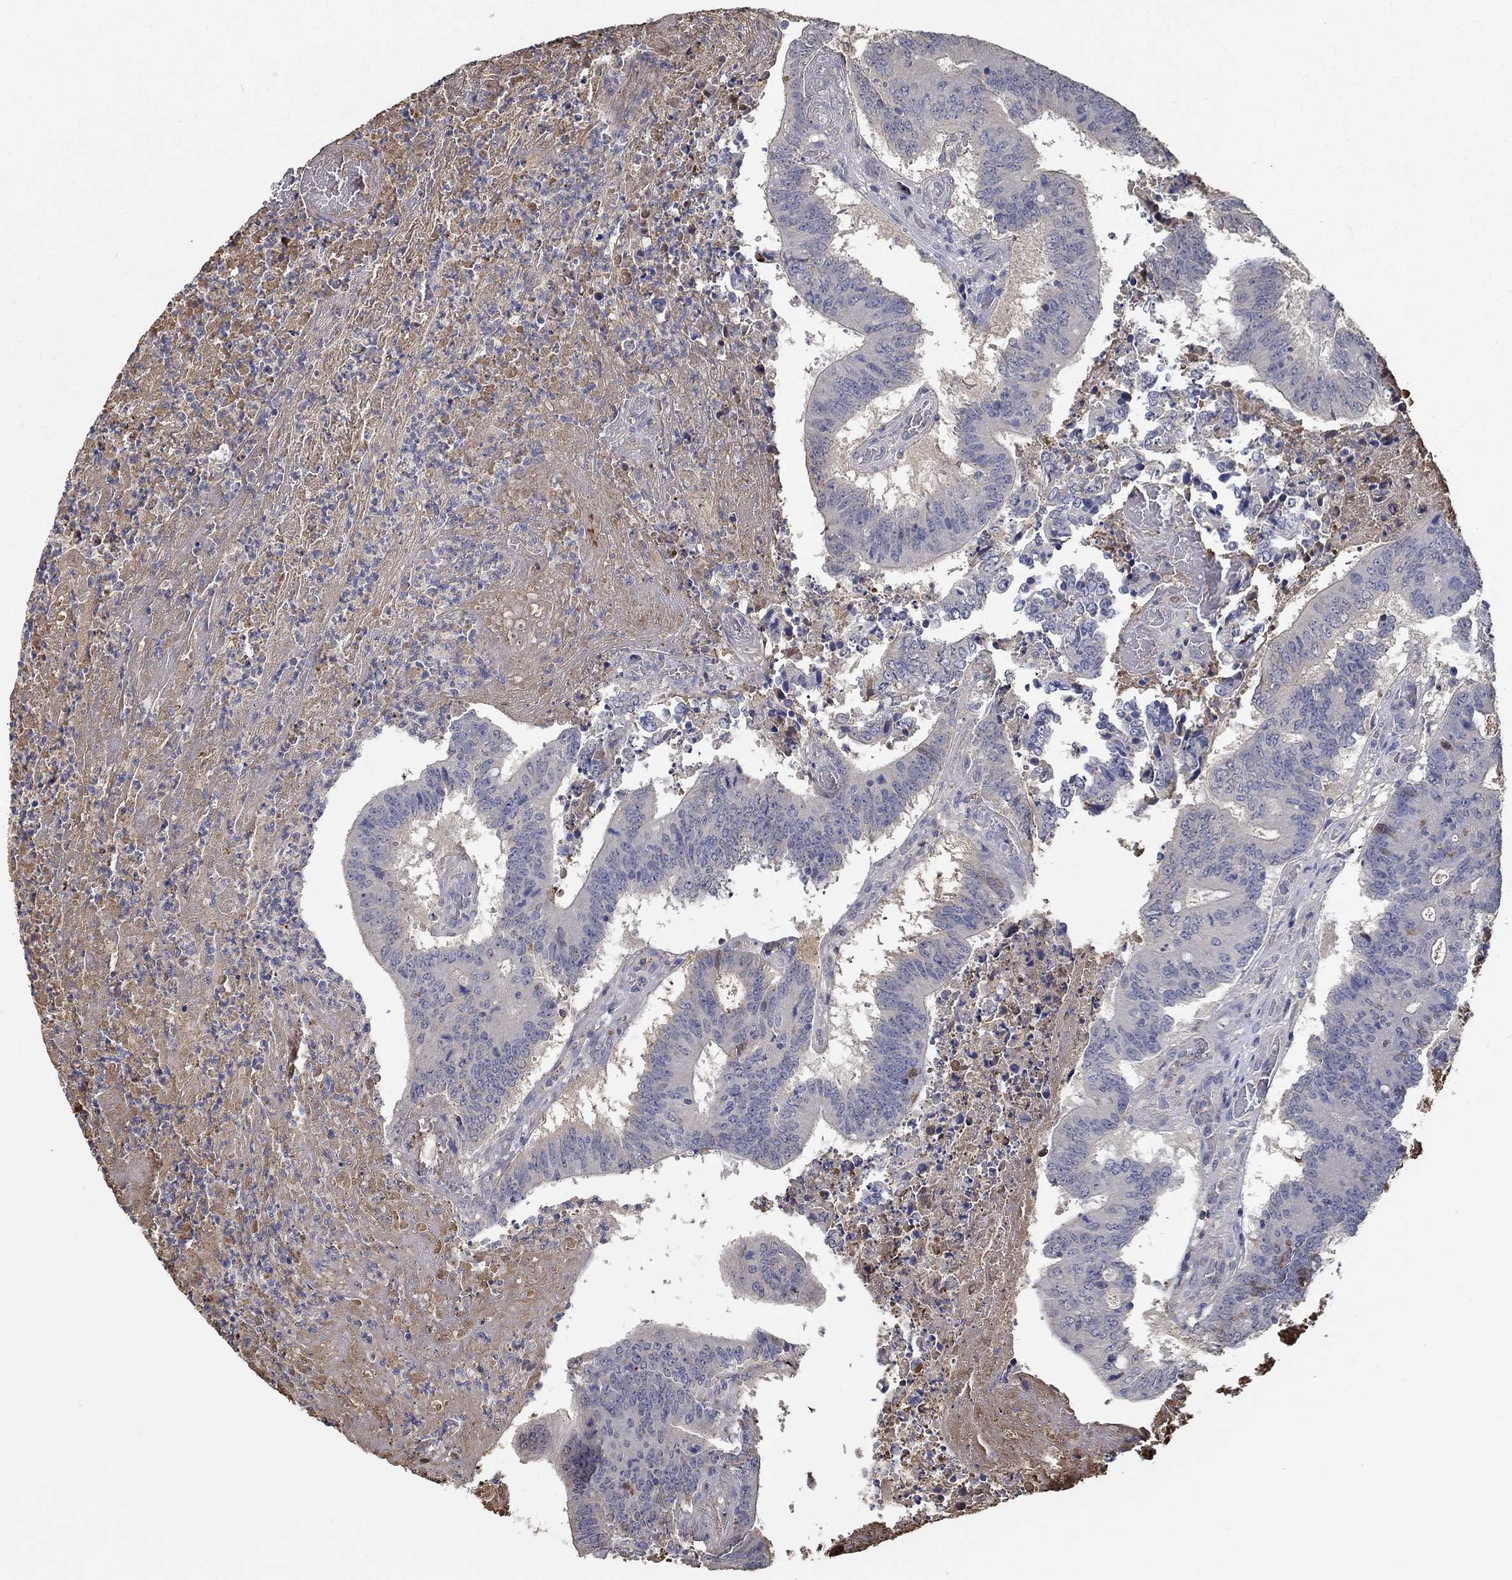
{"staining": {"intensity": "negative", "quantity": "none", "location": "none"}, "tissue": "colorectal cancer", "cell_type": "Tumor cells", "image_type": "cancer", "snomed": [{"axis": "morphology", "description": "Adenocarcinoma, NOS"}, {"axis": "topography", "description": "Colon"}], "caption": "Immunohistochemistry of human colorectal cancer demonstrates no staining in tumor cells.", "gene": "IL10", "patient": {"sex": "female", "age": 70}}